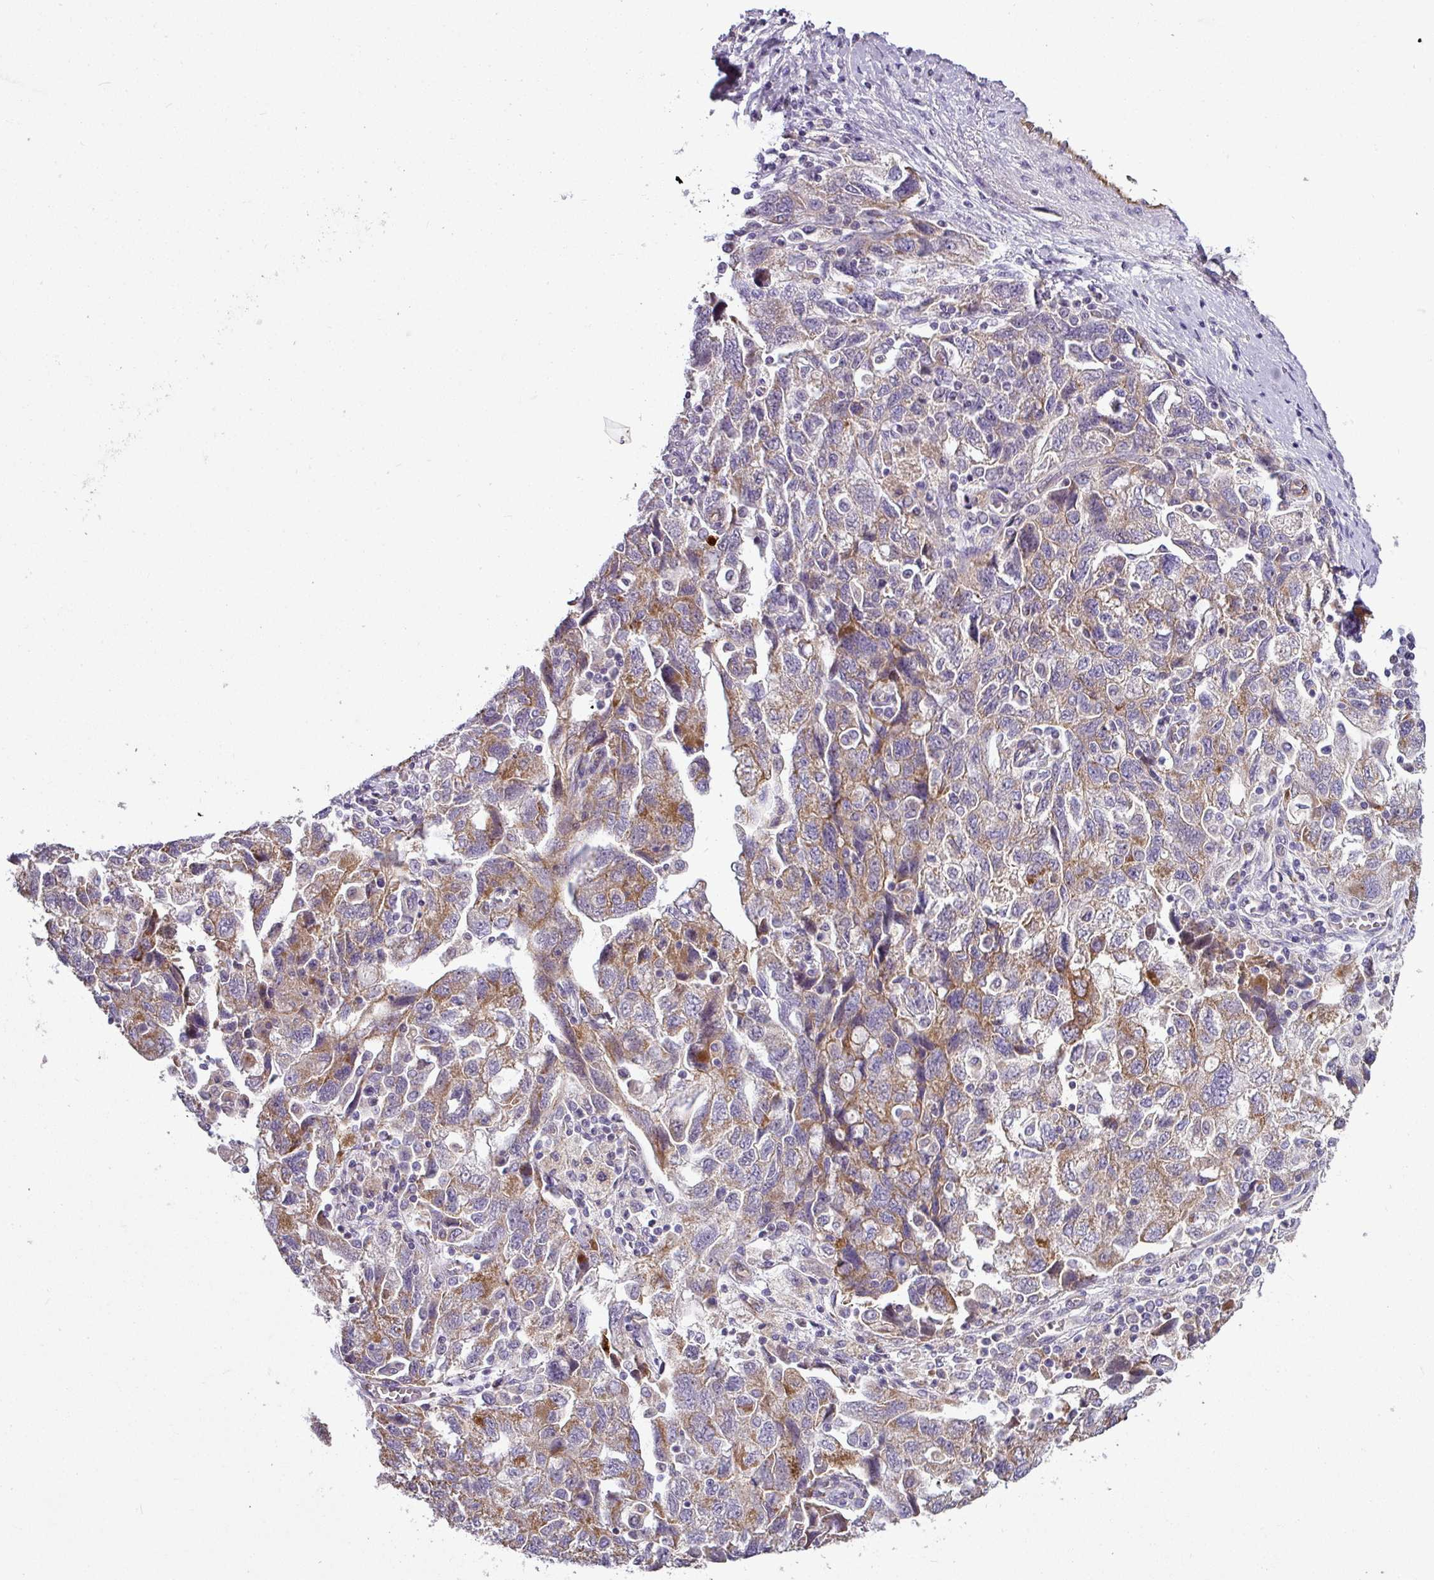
{"staining": {"intensity": "moderate", "quantity": ">75%", "location": "cytoplasmic/membranous"}, "tissue": "ovarian cancer", "cell_type": "Tumor cells", "image_type": "cancer", "snomed": [{"axis": "morphology", "description": "Carcinoma, NOS"}, {"axis": "morphology", "description": "Cystadenocarcinoma, serous, NOS"}, {"axis": "topography", "description": "Ovary"}], "caption": "Immunohistochemical staining of ovarian cancer (carcinoma) reveals medium levels of moderate cytoplasmic/membranous expression in about >75% of tumor cells. The protein of interest is stained brown, and the nuclei are stained in blue (DAB (3,3'-diaminobenzidine) IHC with brightfield microscopy, high magnification).", "gene": "GAN", "patient": {"sex": "female", "age": 69}}